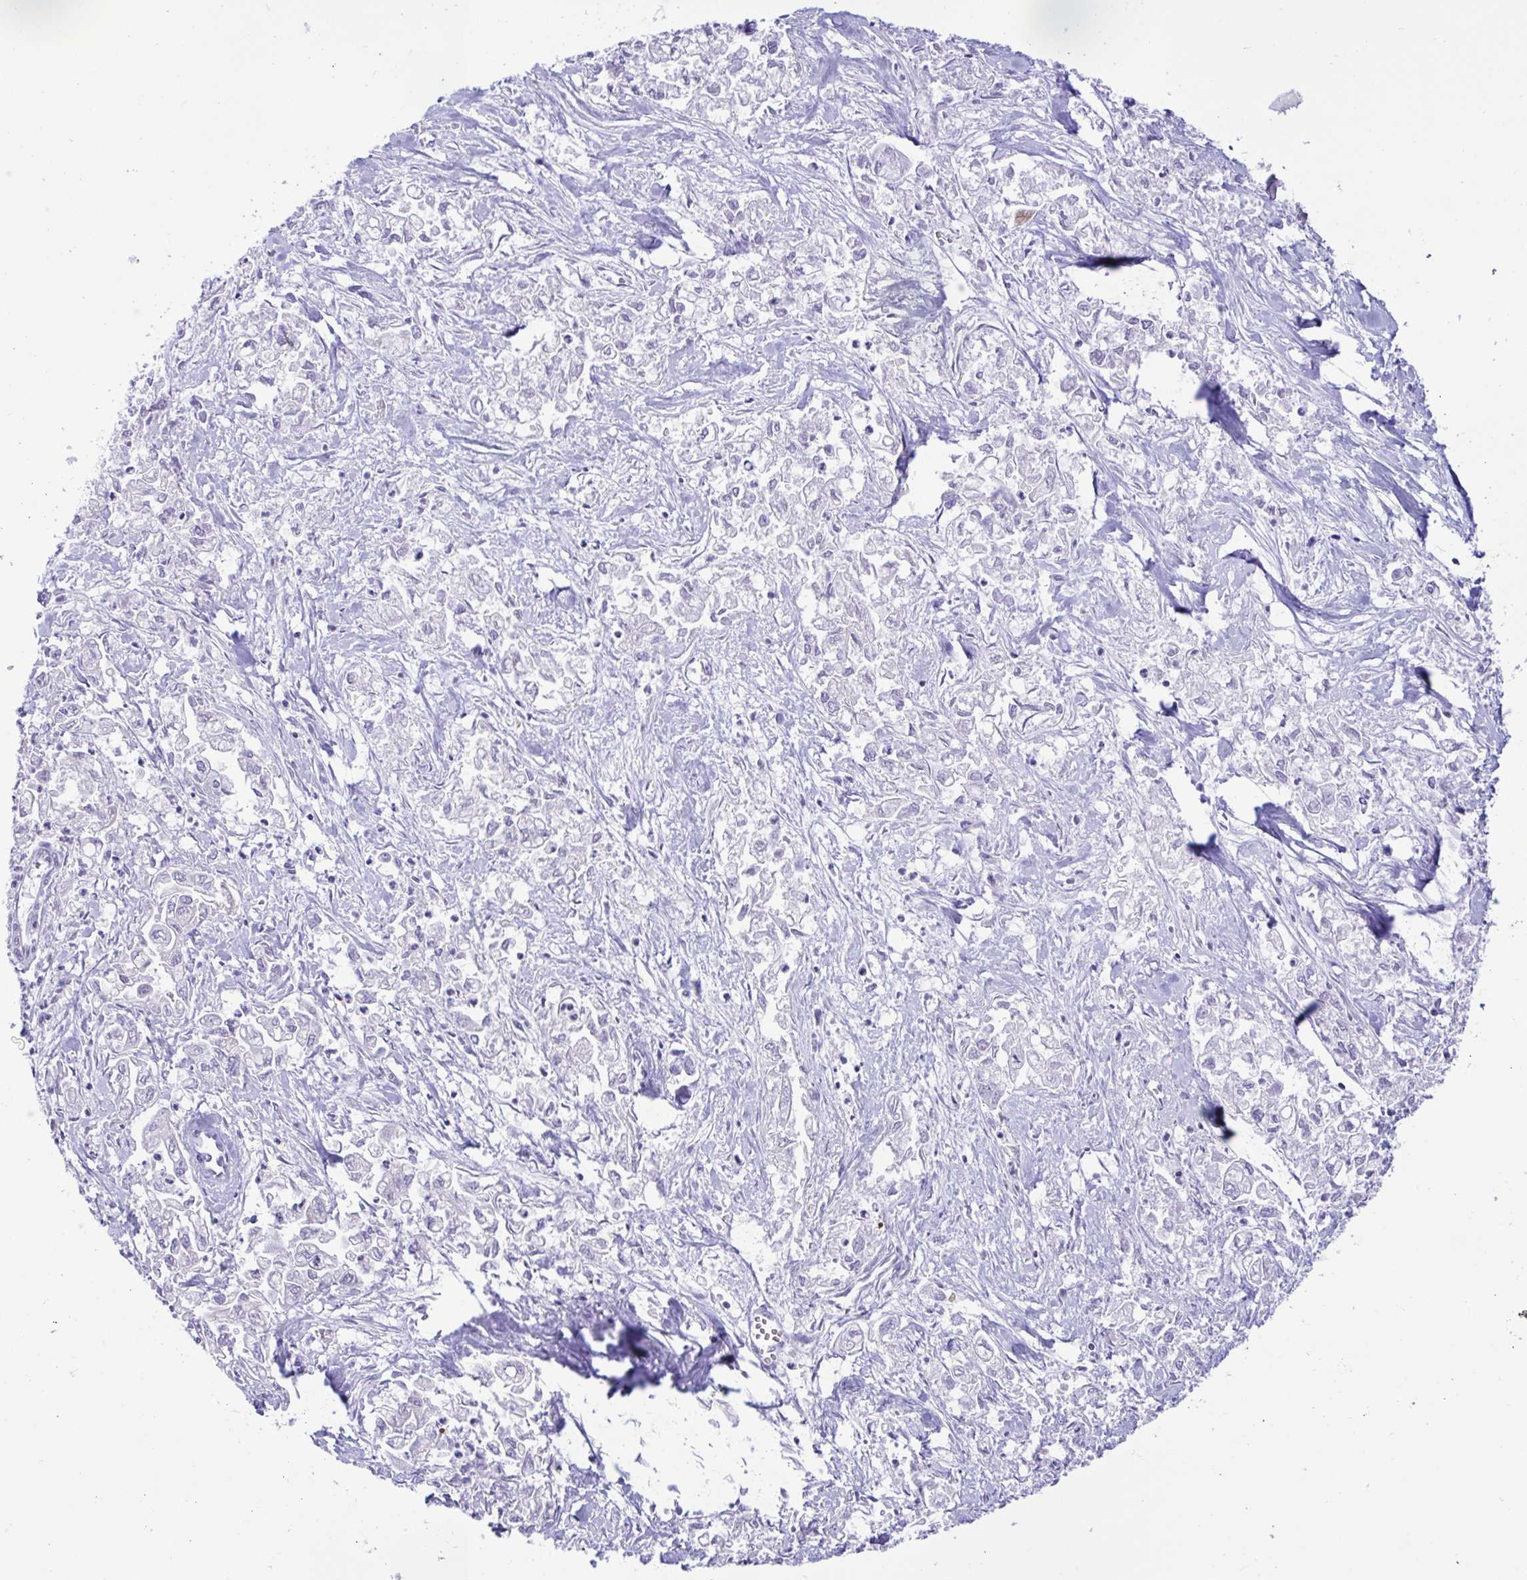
{"staining": {"intensity": "negative", "quantity": "none", "location": "none"}, "tissue": "pancreatic cancer", "cell_type": "Tumor cells", "image_type": "cancer", "snomed": [{"axis": "morphology", "description": "Adenocarcinoma, NOS"}, {"axis": "topography", "description": "Pancreas"}], "caption": "Immunohistochemical staining of pancreatic adenocarcinoma exhibits no significant staining in tumor cells.", "gene": "SREBF1", "patient": {"sex": "male", "age": 72}}